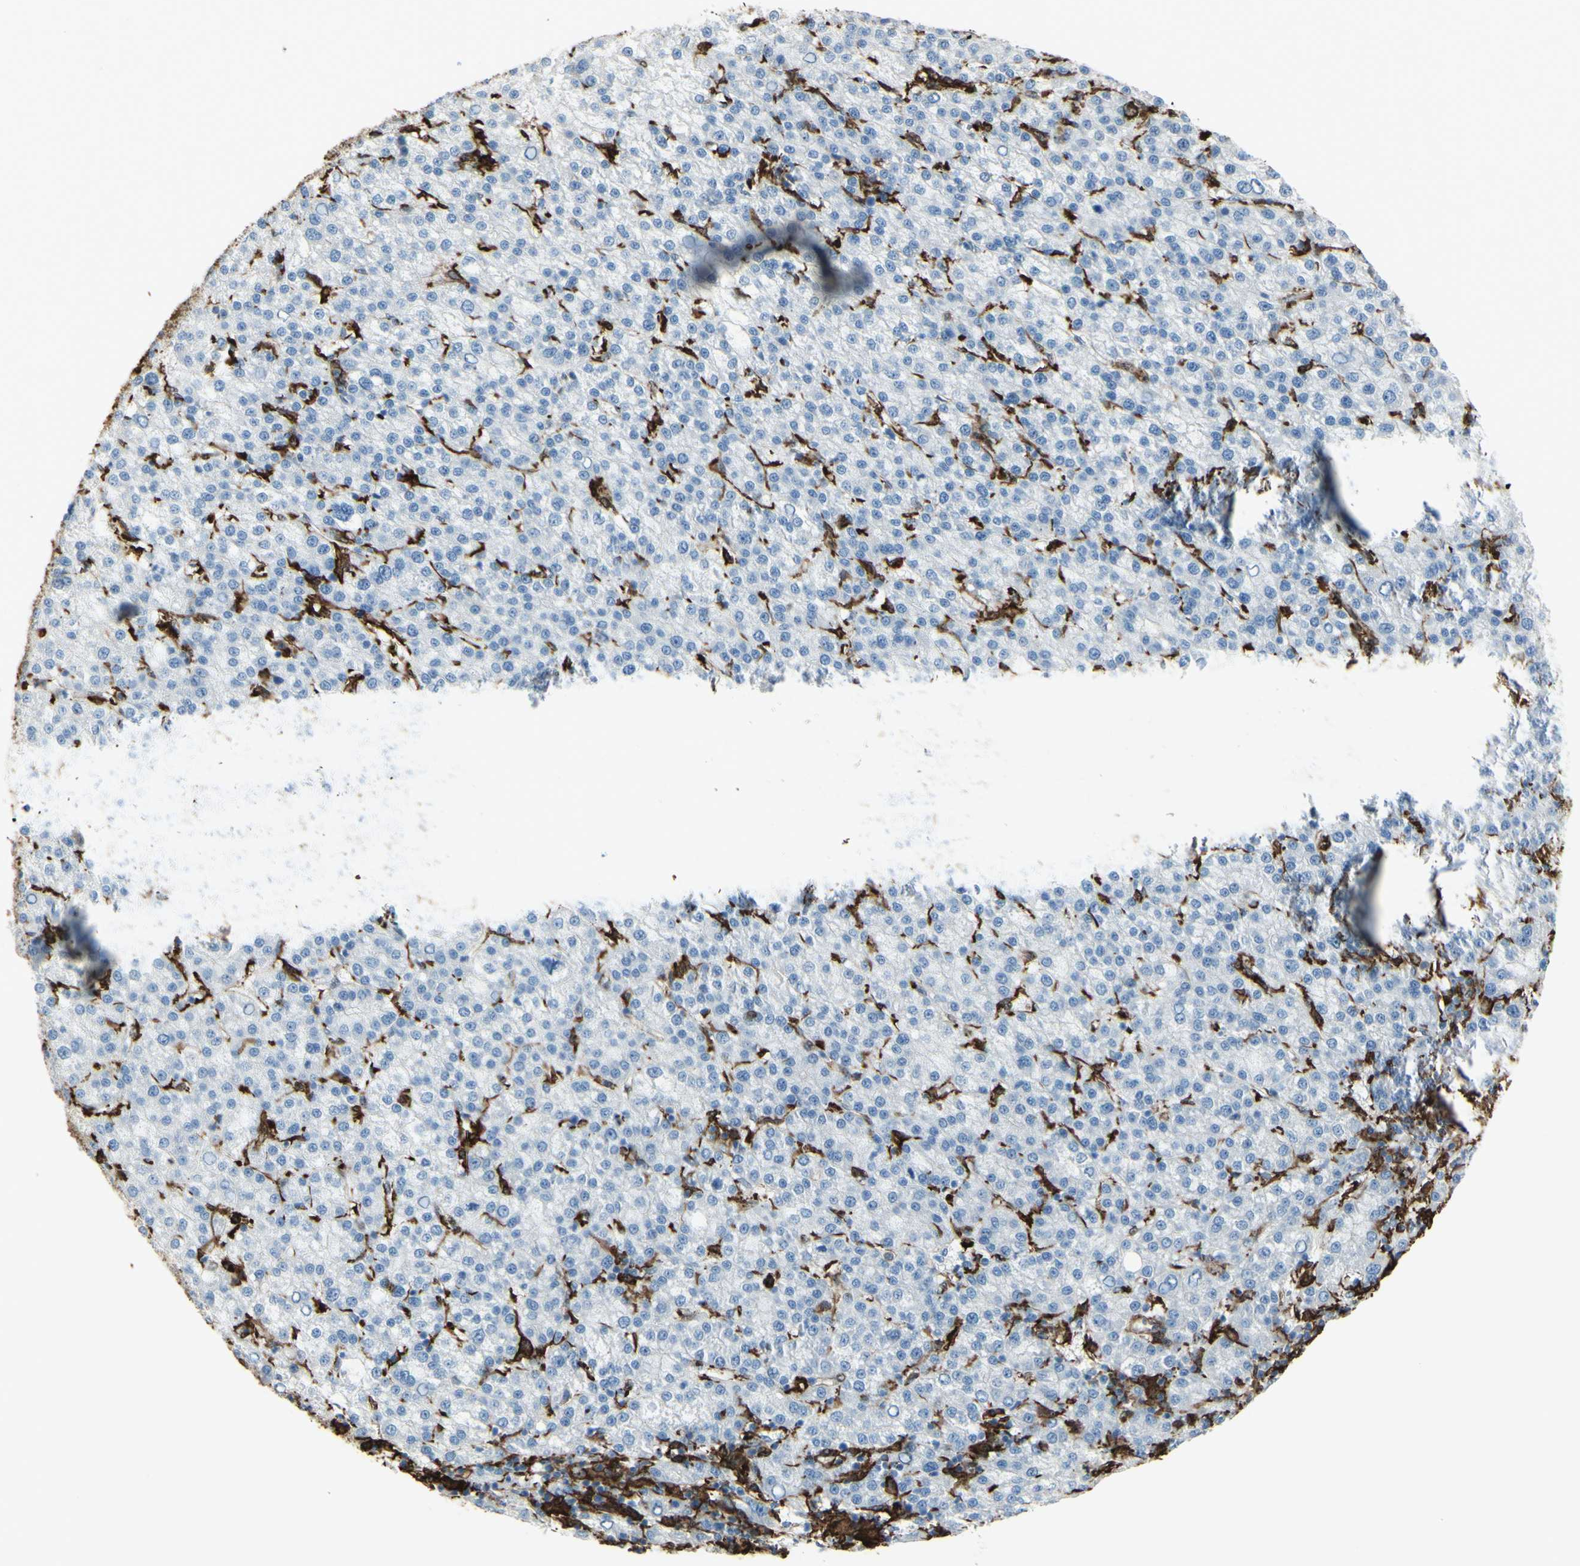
{"staining": {"intensity": "negative", "quantity": "none", "location": "none"}, "tissue": "liver cancer", "cell_type": "Tumor cells", "image_type": "cancer", "snomed": [{"axis": "morphology", "description": "Carcinoma, Hepatocellular, NOS"}, {"axis": "topography", "description": "Liver"}], "caption": "An IHC micrograph of liver hepatocellular carcinoma is shown. There is no staining in tumor cells of liver hepatocellular carcinoma. (Immunohistochemistry, brightfield microscopy, high magnification).", "gene": "GSN", "patient": {"sex": "female", "age": 58}}